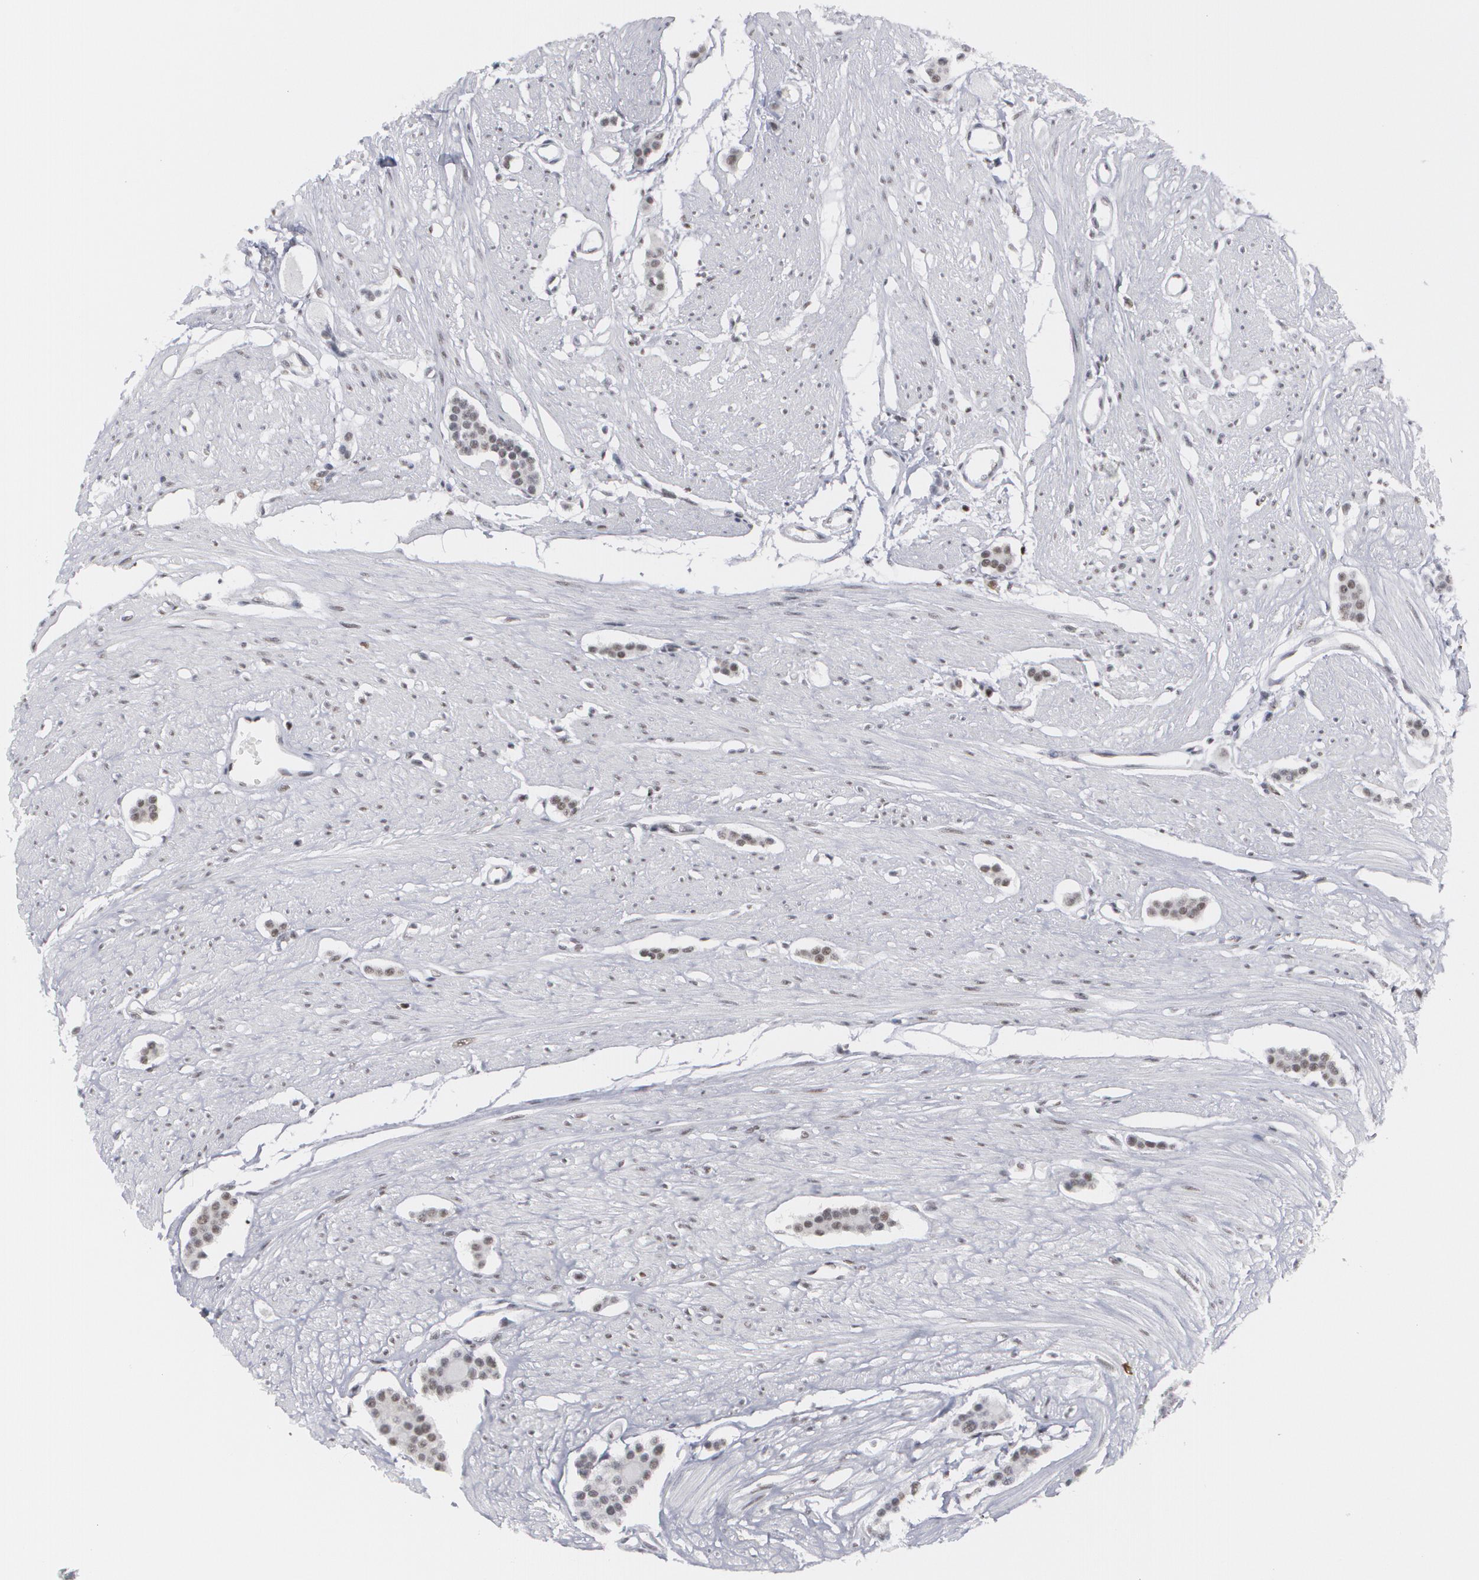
{"staining": {"intensity": "weak", "quantity": ">75%", "location": "nuclear"}, "tissue": "carcinoid", "cell_type": "Tumor cells", "image_type": "cancer", "snomed": [{"axis": "morphology", "description": "Carcinoid, malignant, NOS"}, {"axis": "topography", "description": "Small intestine"}], "caption": "Protein expression analysis of human carcinoid reveals weak nuclear positivity in about >75% of tumor cells.", "gene": "MCL1", "patient": {"sex": "male", "age": 60}}